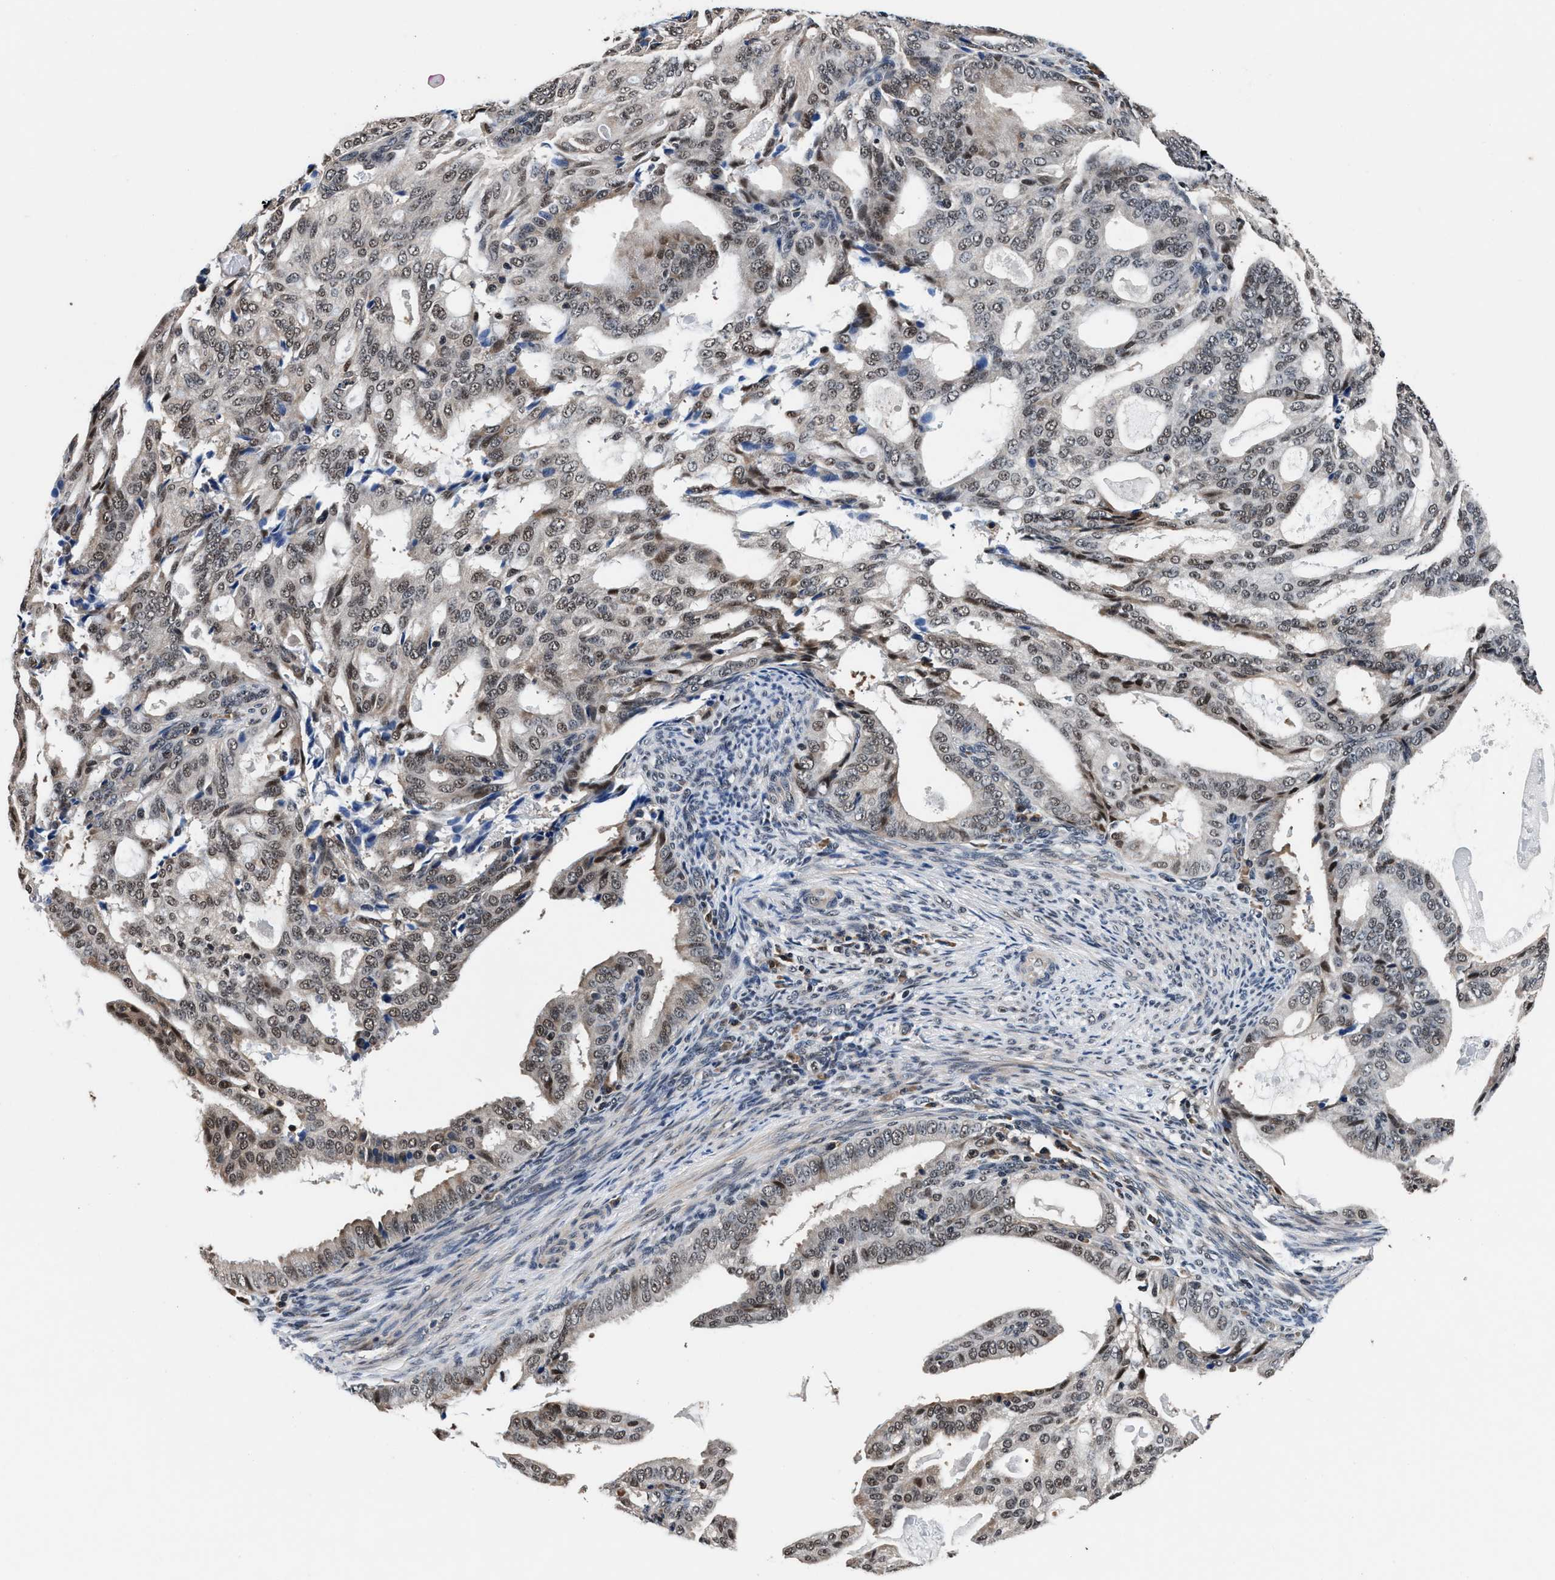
{"staining": {"intensity": "weak", "quantity": "25%-75%", "location": "nuclear"}, "tissue": "endometrial cancer", "cell_type": "Tumor cells", "image_type": "cancer", "snomed": [{"axis": "morphology", "description": "Adenocarcinoma, NOS"}, {"axis": "topography", "description": "Endometrium"}], "caption": "The micrograph reveals staining of endometrial cancer (adenocarcinoma), revealing weak nuclear protein staining (brown color) within tumor cells. (IHC, brightfield microscopy, high magnification).", "gene": "USP16", "patient": {"sex": "female", "age": 58}}